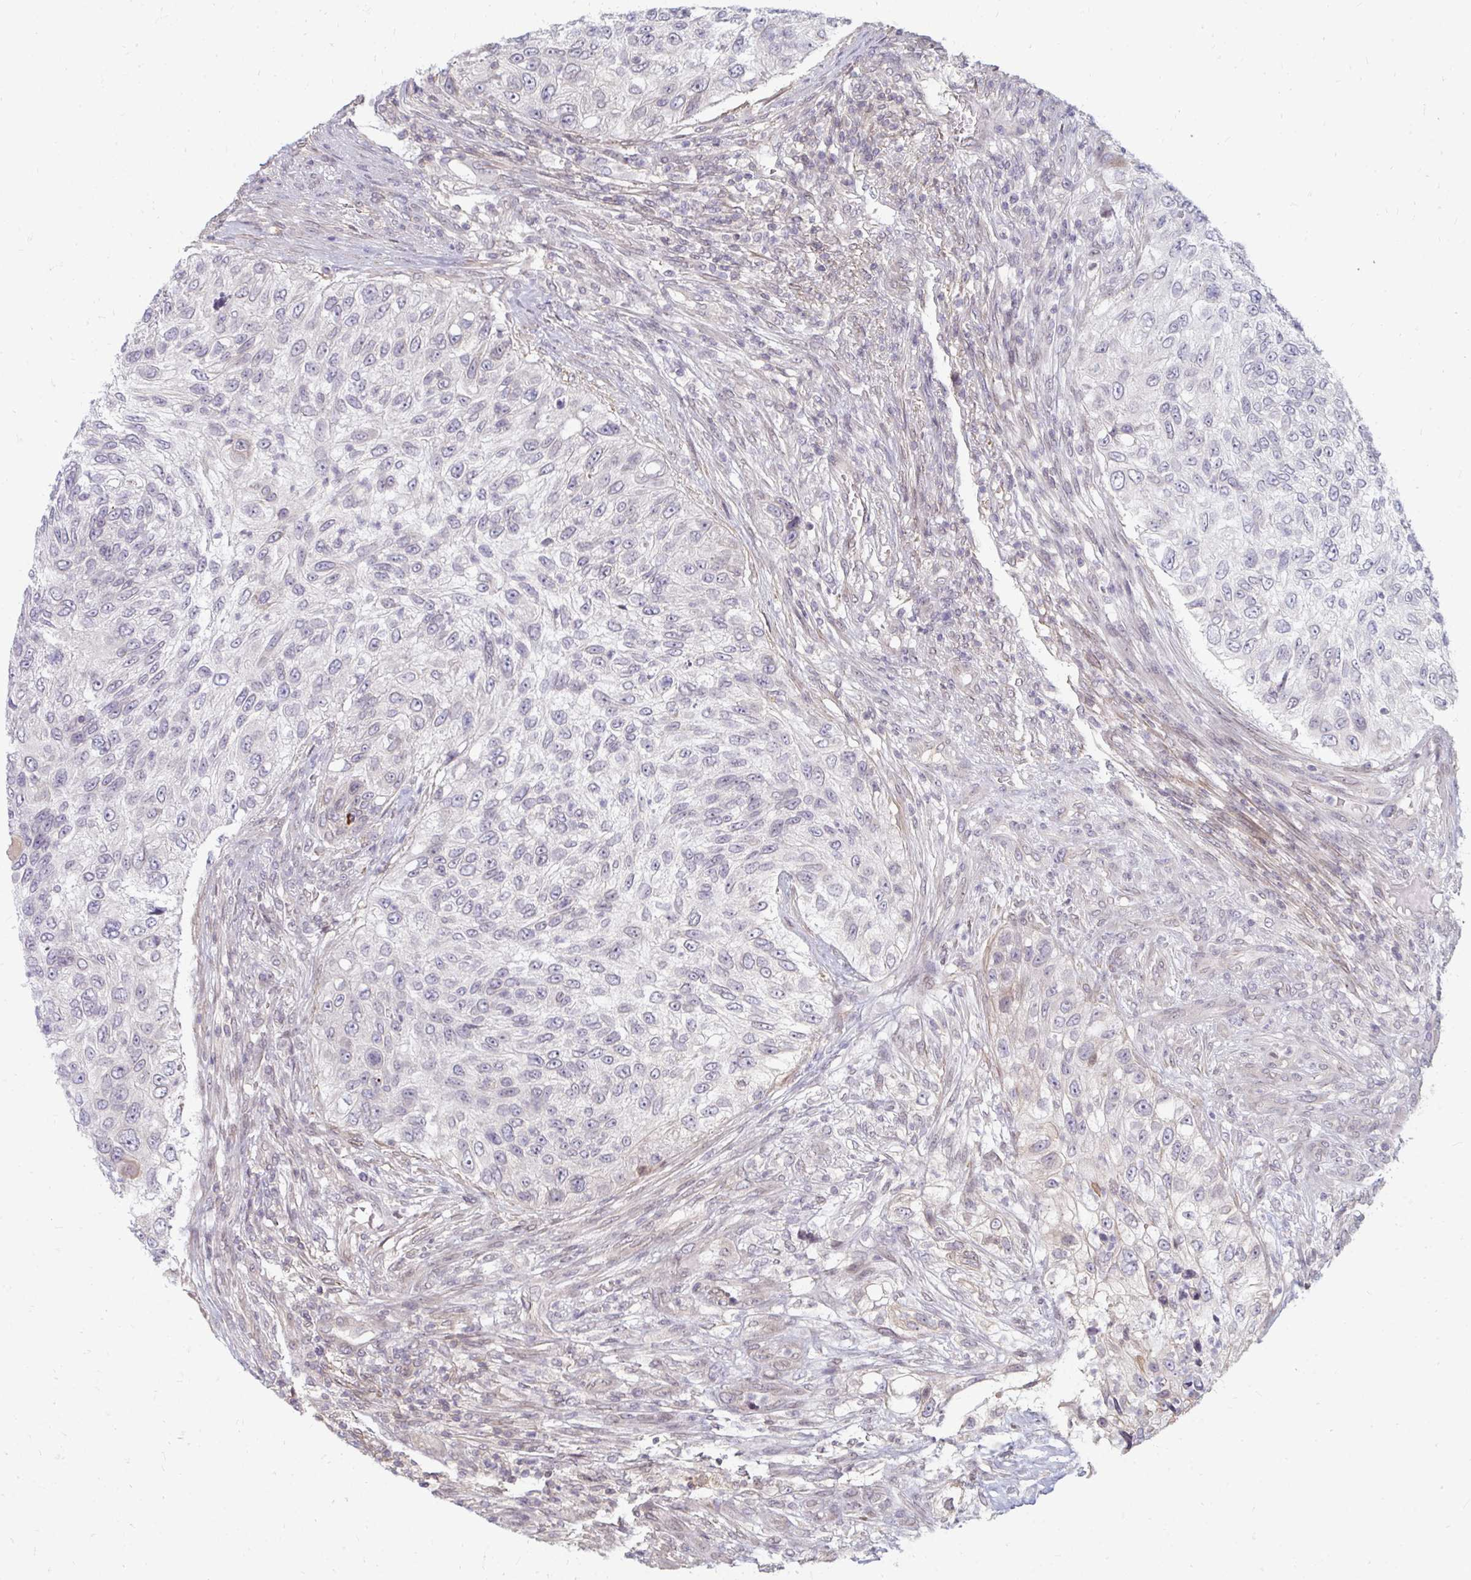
{"staining": {"intensity": "negative", "quantity": "none", "location": "none"}, "tissue": "urothelial cancer", "cell_type": "Tumor cells", "image_type": "cancer", "snomed": [{"axis": "morphology", "description": "Urothelial carcinoma, High grade"}, {"axis": "topography", "description": "Urinary bladder"}], "caption": "There is no significant expression in tumor cells of urothelial cancer. Nuclei are stained in blue.", "gene": "GPC5", "patient": {"sex": "female", "age": 60}}